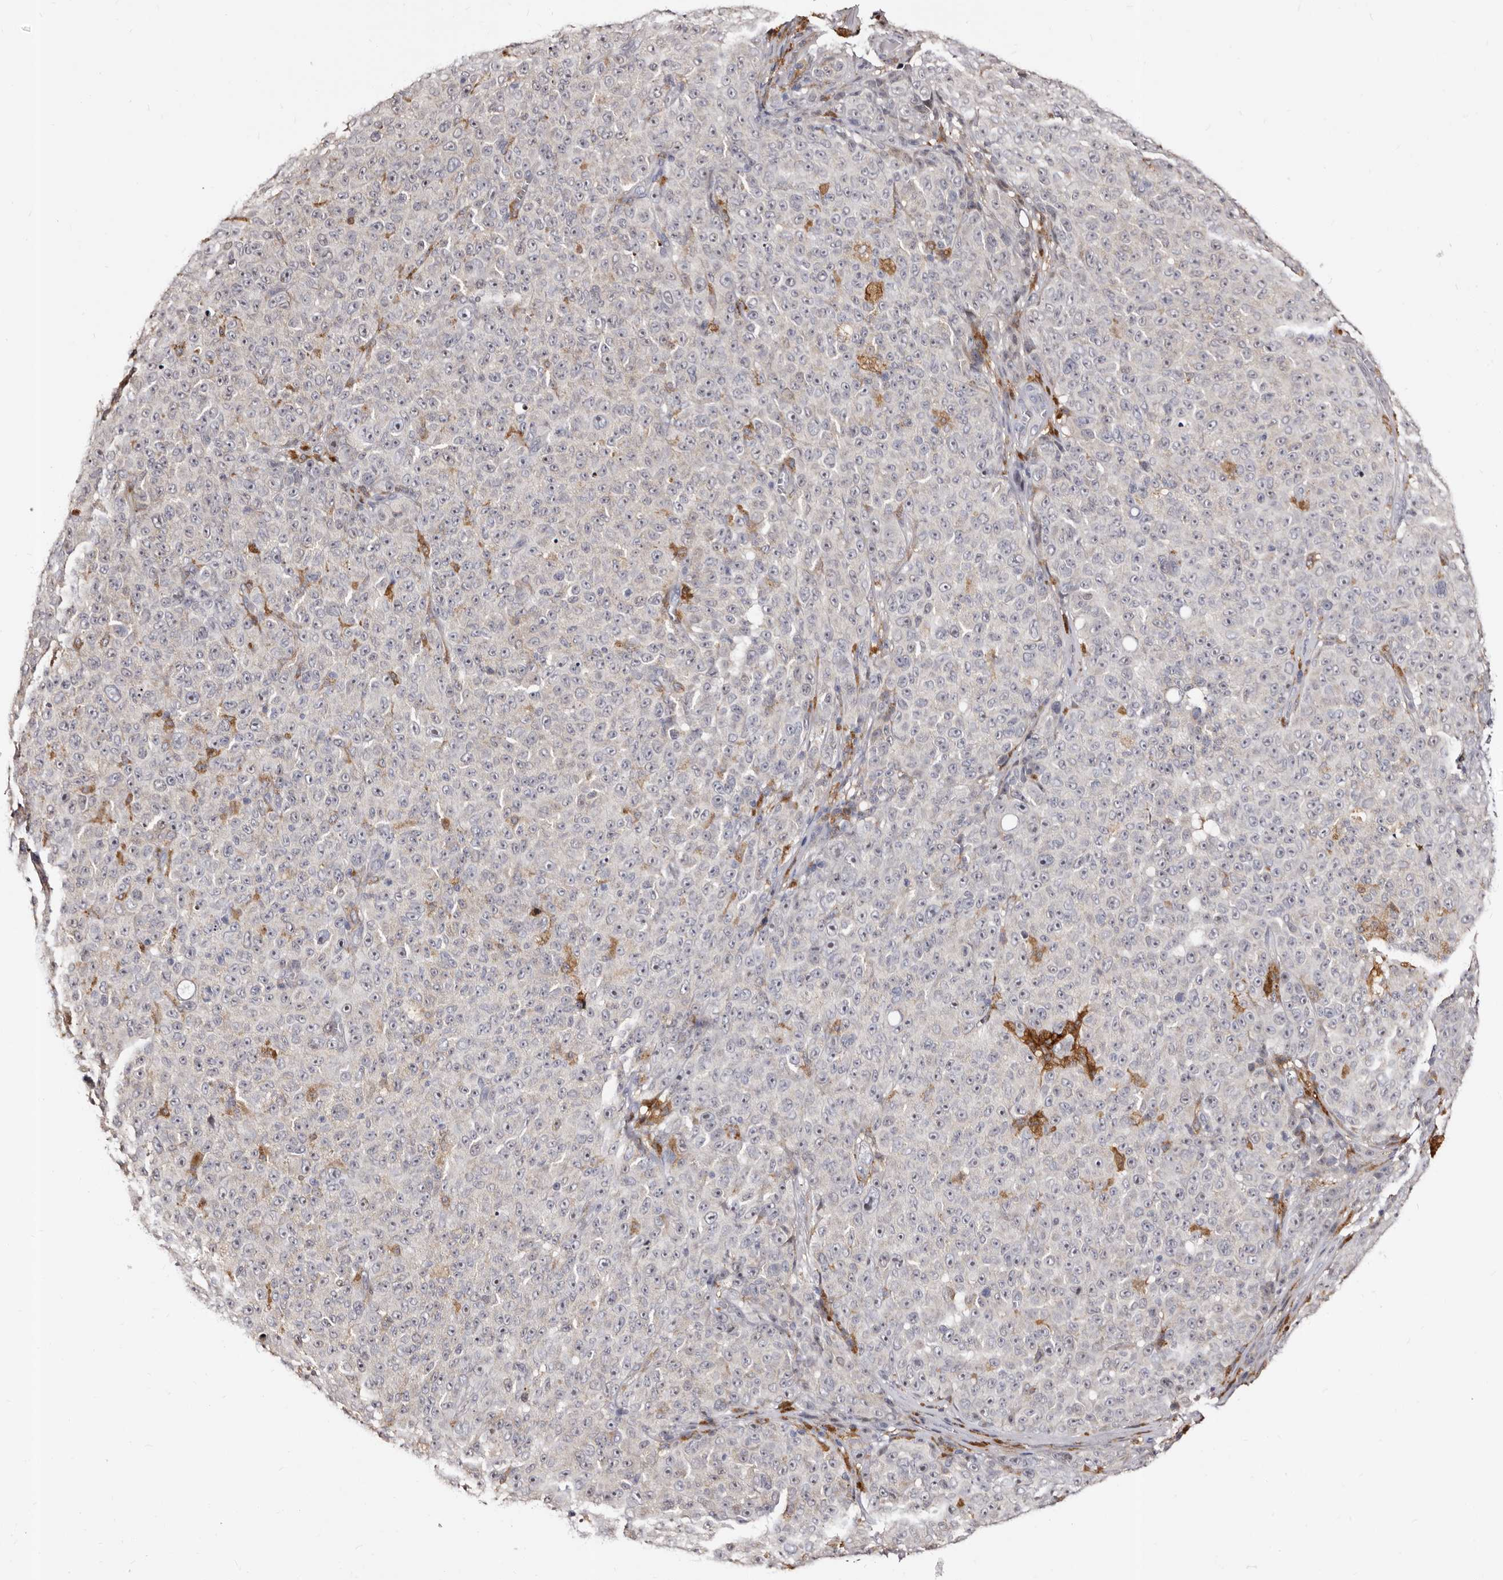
{"staining": {"intensity": "negative", "quantity": "none", "location": "none"}, "tissue": "melanoma", "cell_type": "Tumor cells", "image_type": "cancer", "snomed": [{"axis": "morphology", "description": "Malignant melanoma, NOS"}, {"axis": "topography", "description": "Skin"}], "caption": "Tumor cells show no significant protein expression in malignant melanoma.", "gene": "PTAFR", "patient": {"sex": "female", "age": 82}}